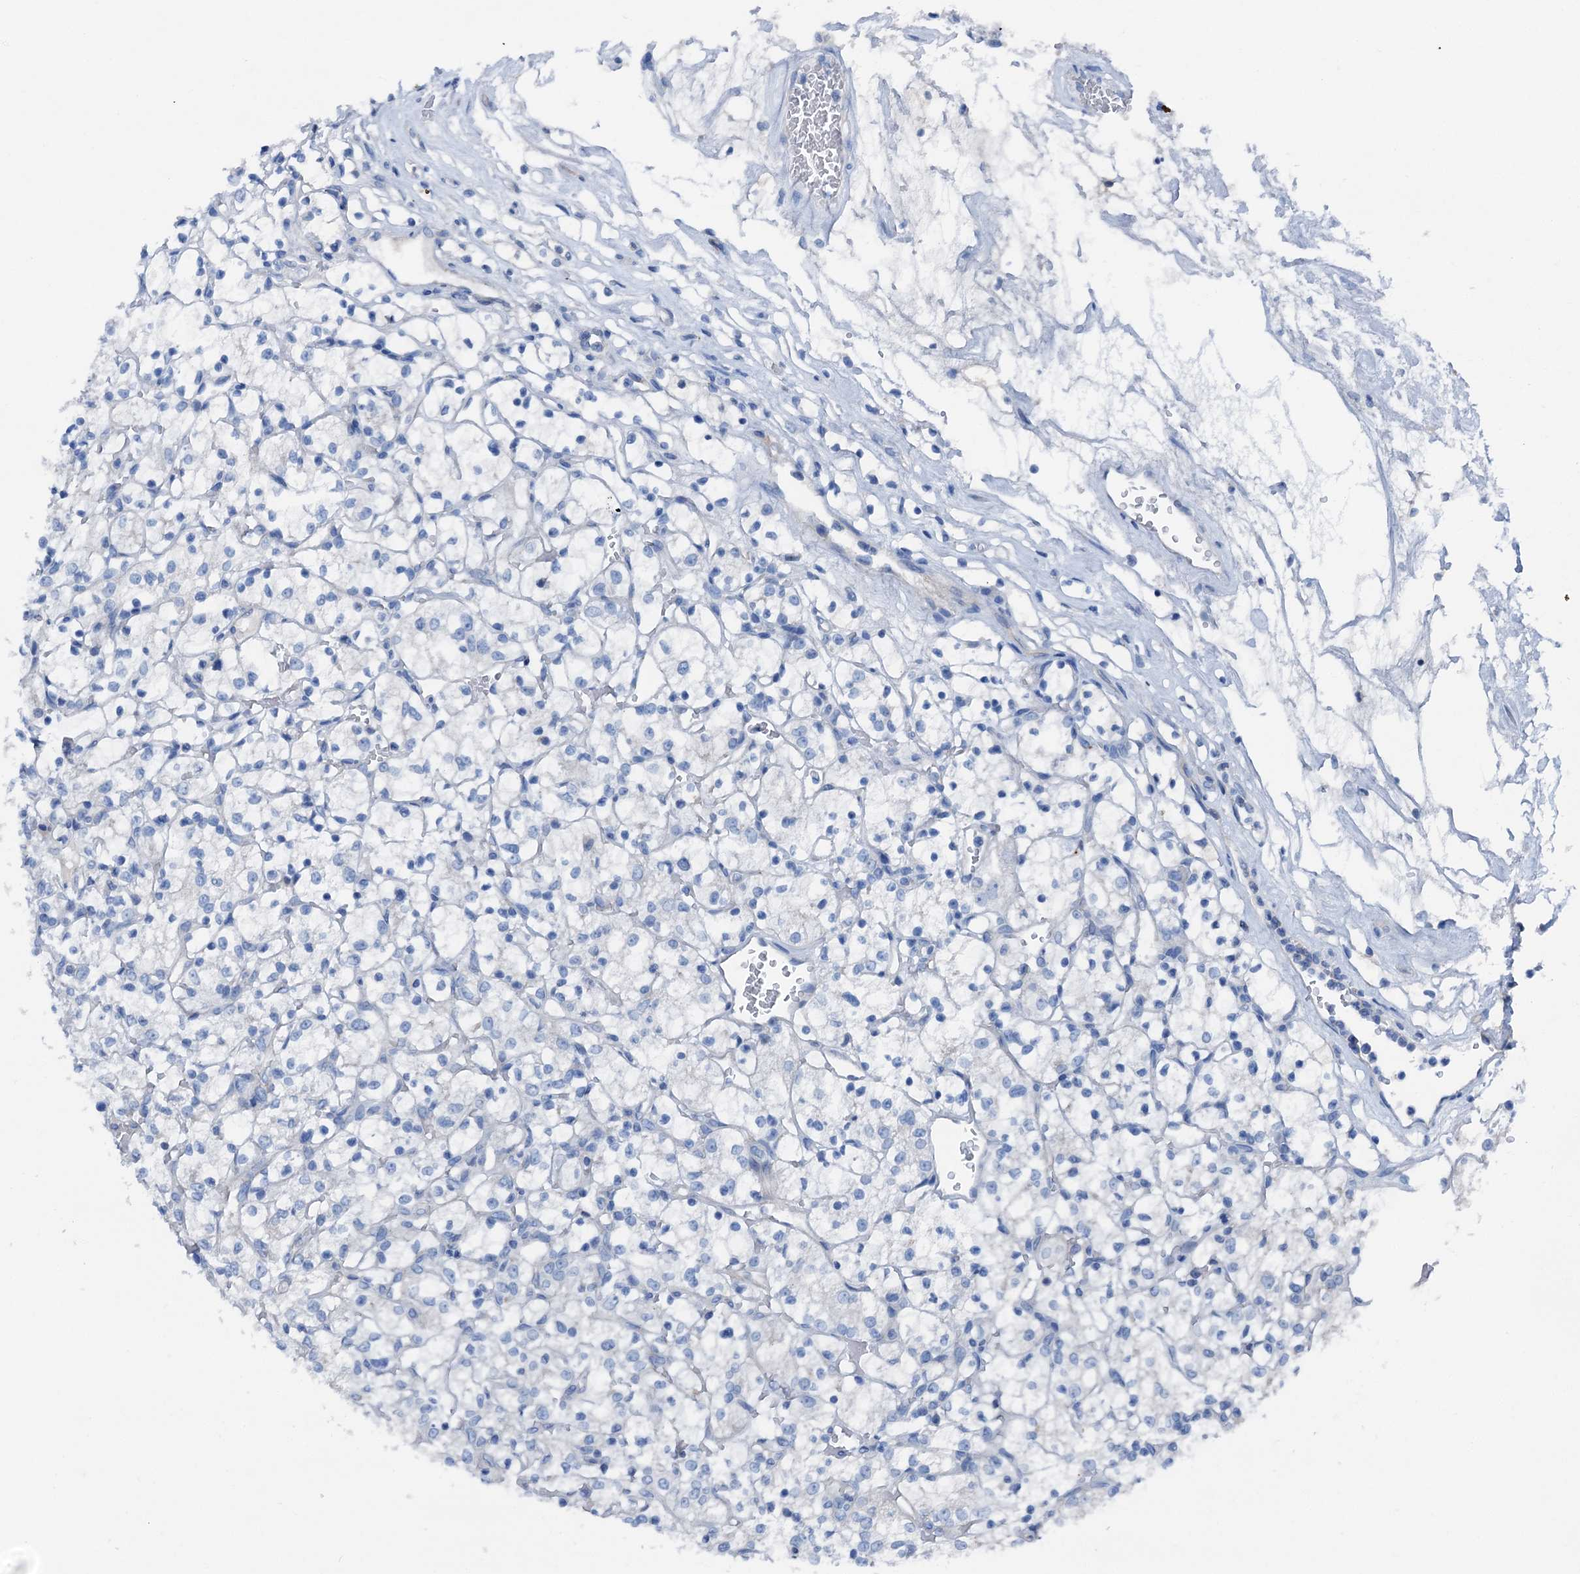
{"staining": {"intensity": "negative", "quantity": "none", "location": "none"}, "tissue": "renal cancer", "cell_type": "Tumor cells", "image_type": "cancer", "snomed": [{"axis": "morphology", "description": "Adenocarcinoma, NOS"}, {"axis": "topography", "description": "Kidney"}], "caption": "A high-resolution micrograph shows immunohistochemistry (IHC) staining of renal cancer, which exhibits no significant staining in tumor cells.", "gene": "C1QTNF4", "patient": {"sex": "female", "age": 69}}